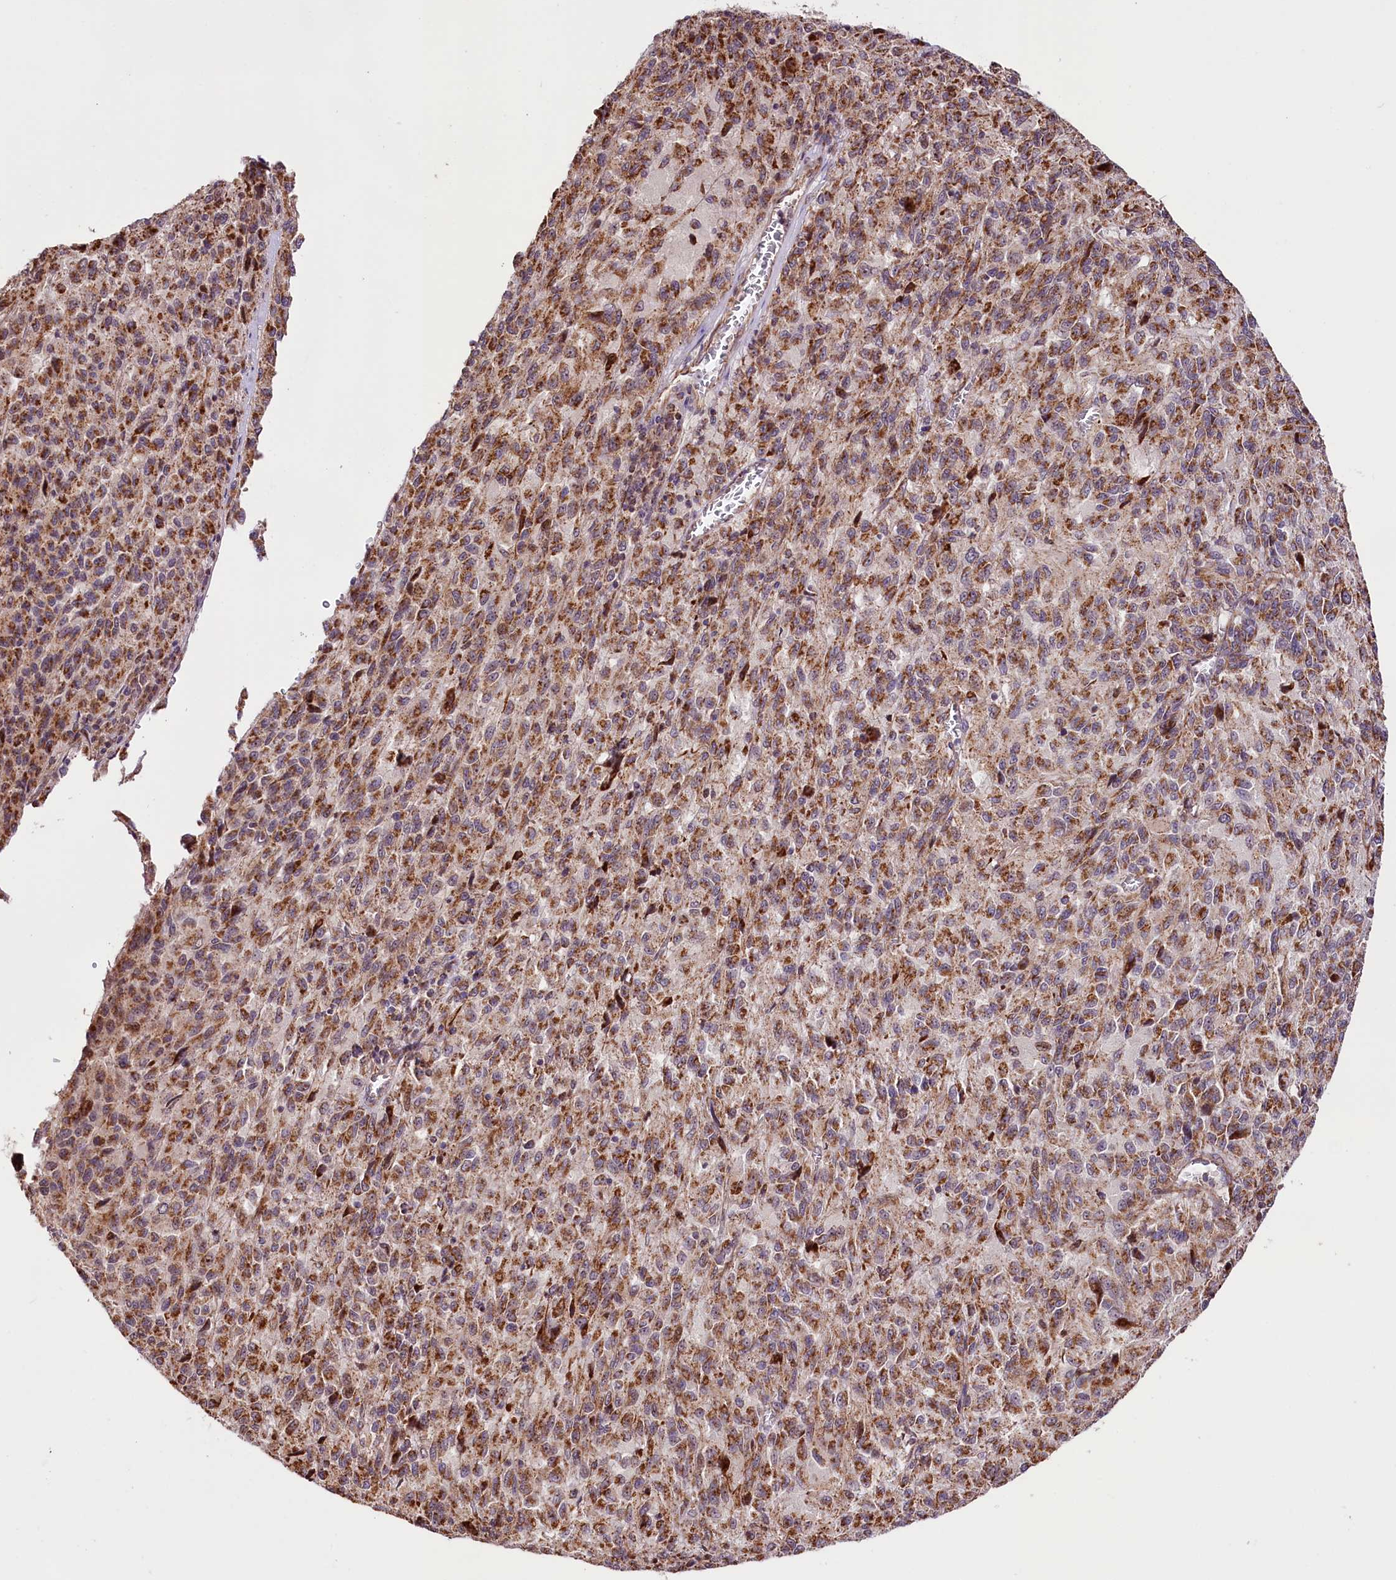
{"staining": {"intensity": "moderate", "quantity": ">75%", "location": "cytoplasmic/membranous"}, "tissue": "melanoma", "cell_type": "Tumor cells", "image_type": "cancer", "snomed": [{"axis": "morphology", "description": "Malignant melanoma, Metastatic site"}, {"axis": "topography", "description": "Lung"}], "caption": "High-magnification brightfield microscopy of malignant melanoma (metastatic site) stained with DAB (brown) and counterstained with hematoxylin (blue). tumor cells exhibit moderate cytoplasmic/membranous staining is seen in approximately>75% of cells.", "gene": "ST7", "patient": {"sex": "male", "age": 64}}